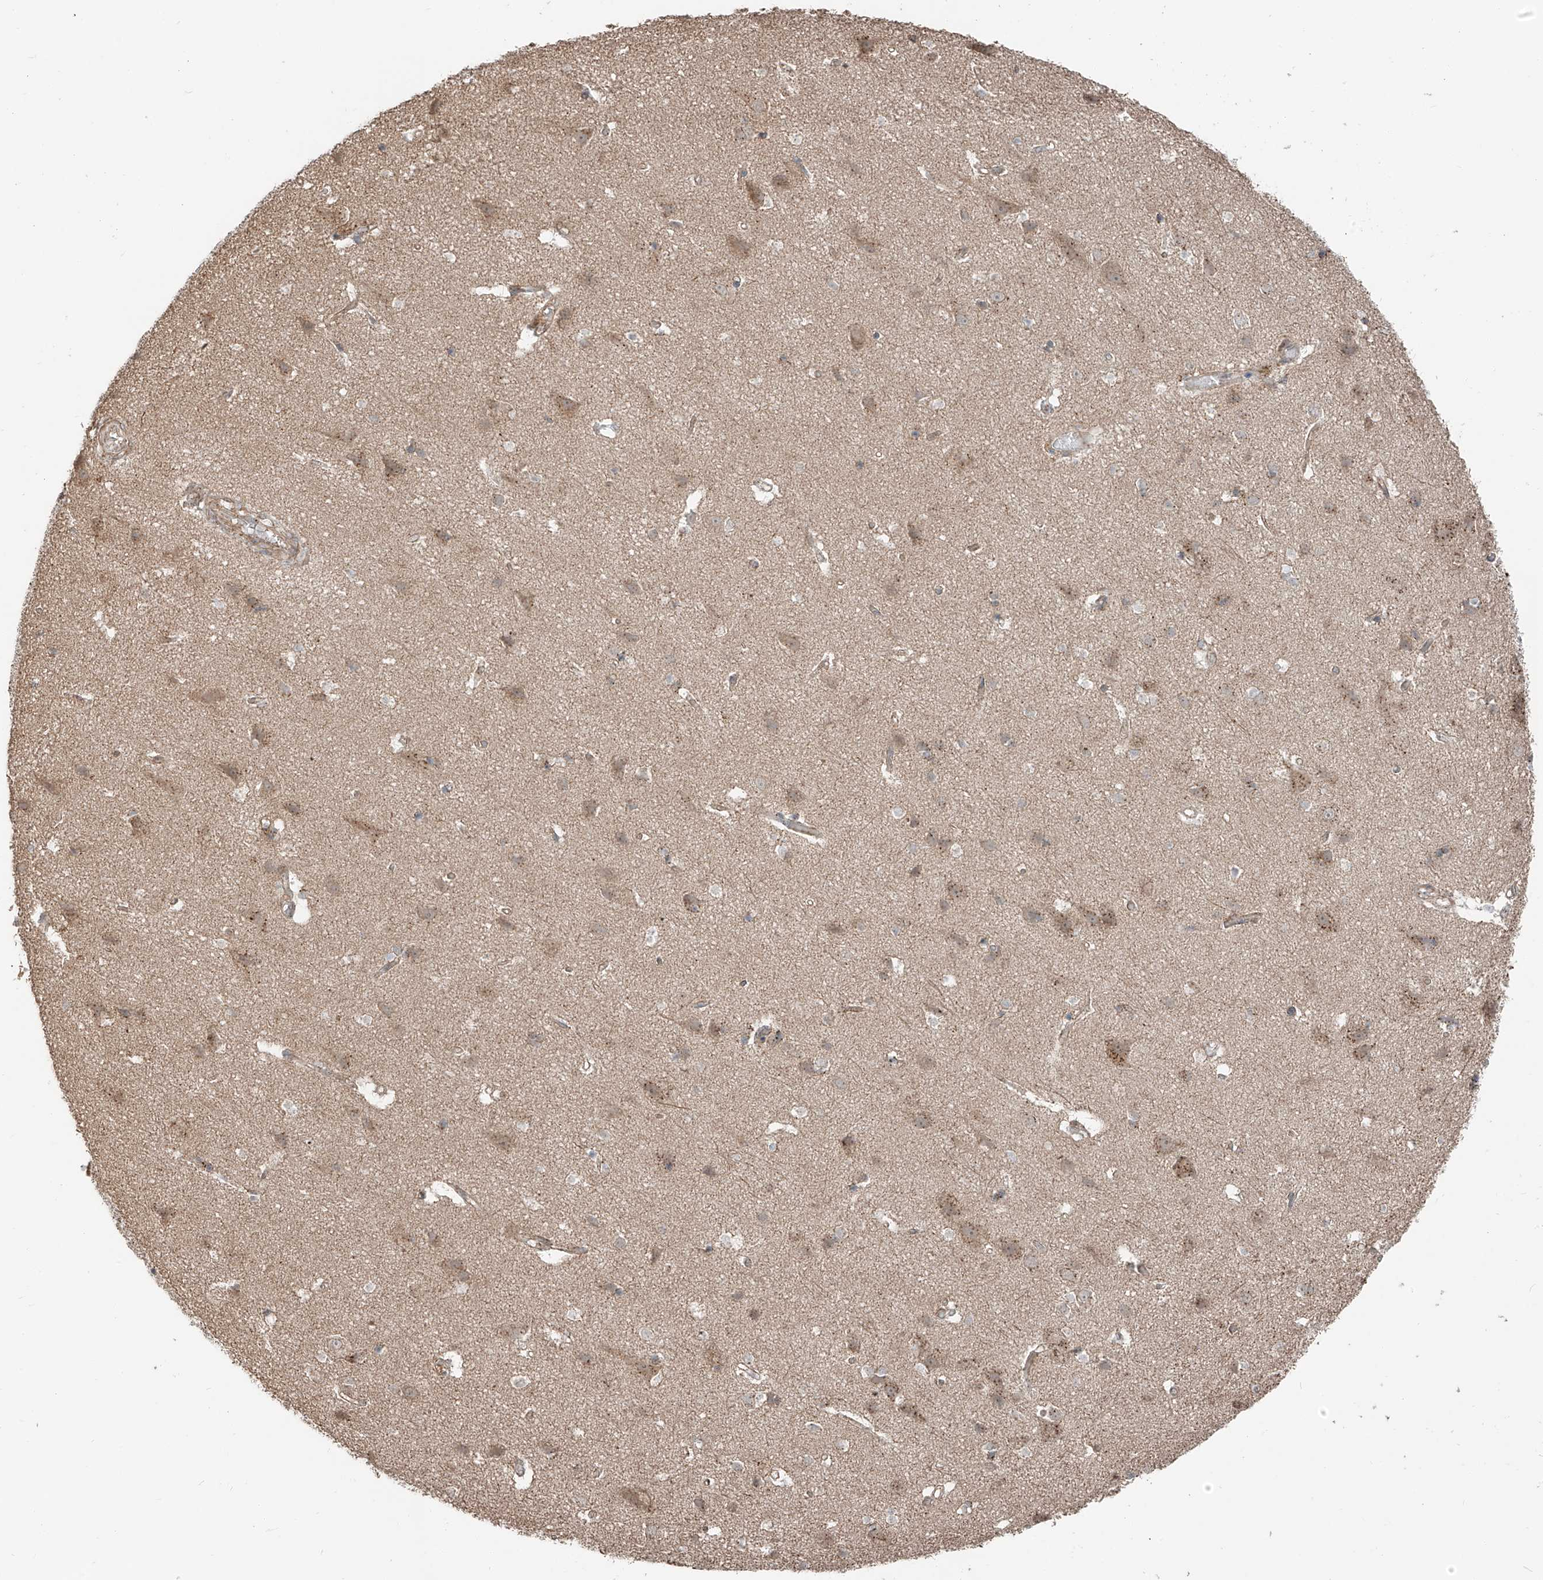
{"staining": {"intensity": "weak", "quantity": ">75%", "location": "cytoplasmic/membranous"}, "tissue": "cerebral cortex", "cell_type": "Endothelial cells", "image_type": "normal", "snomed": [{"axis": "morphology", "description": "Normal tissue, NOS"}, {"axis": "topography", "description": "Cerebral cortex"}], "caption": "A low amount of weak cytoplasmic/membranous positivity is seen in about >75% of endothelial cells in unremarkable cerebral cortex.", "gene": "CEP162", "patient": {"sex": "male", "age": 54}}